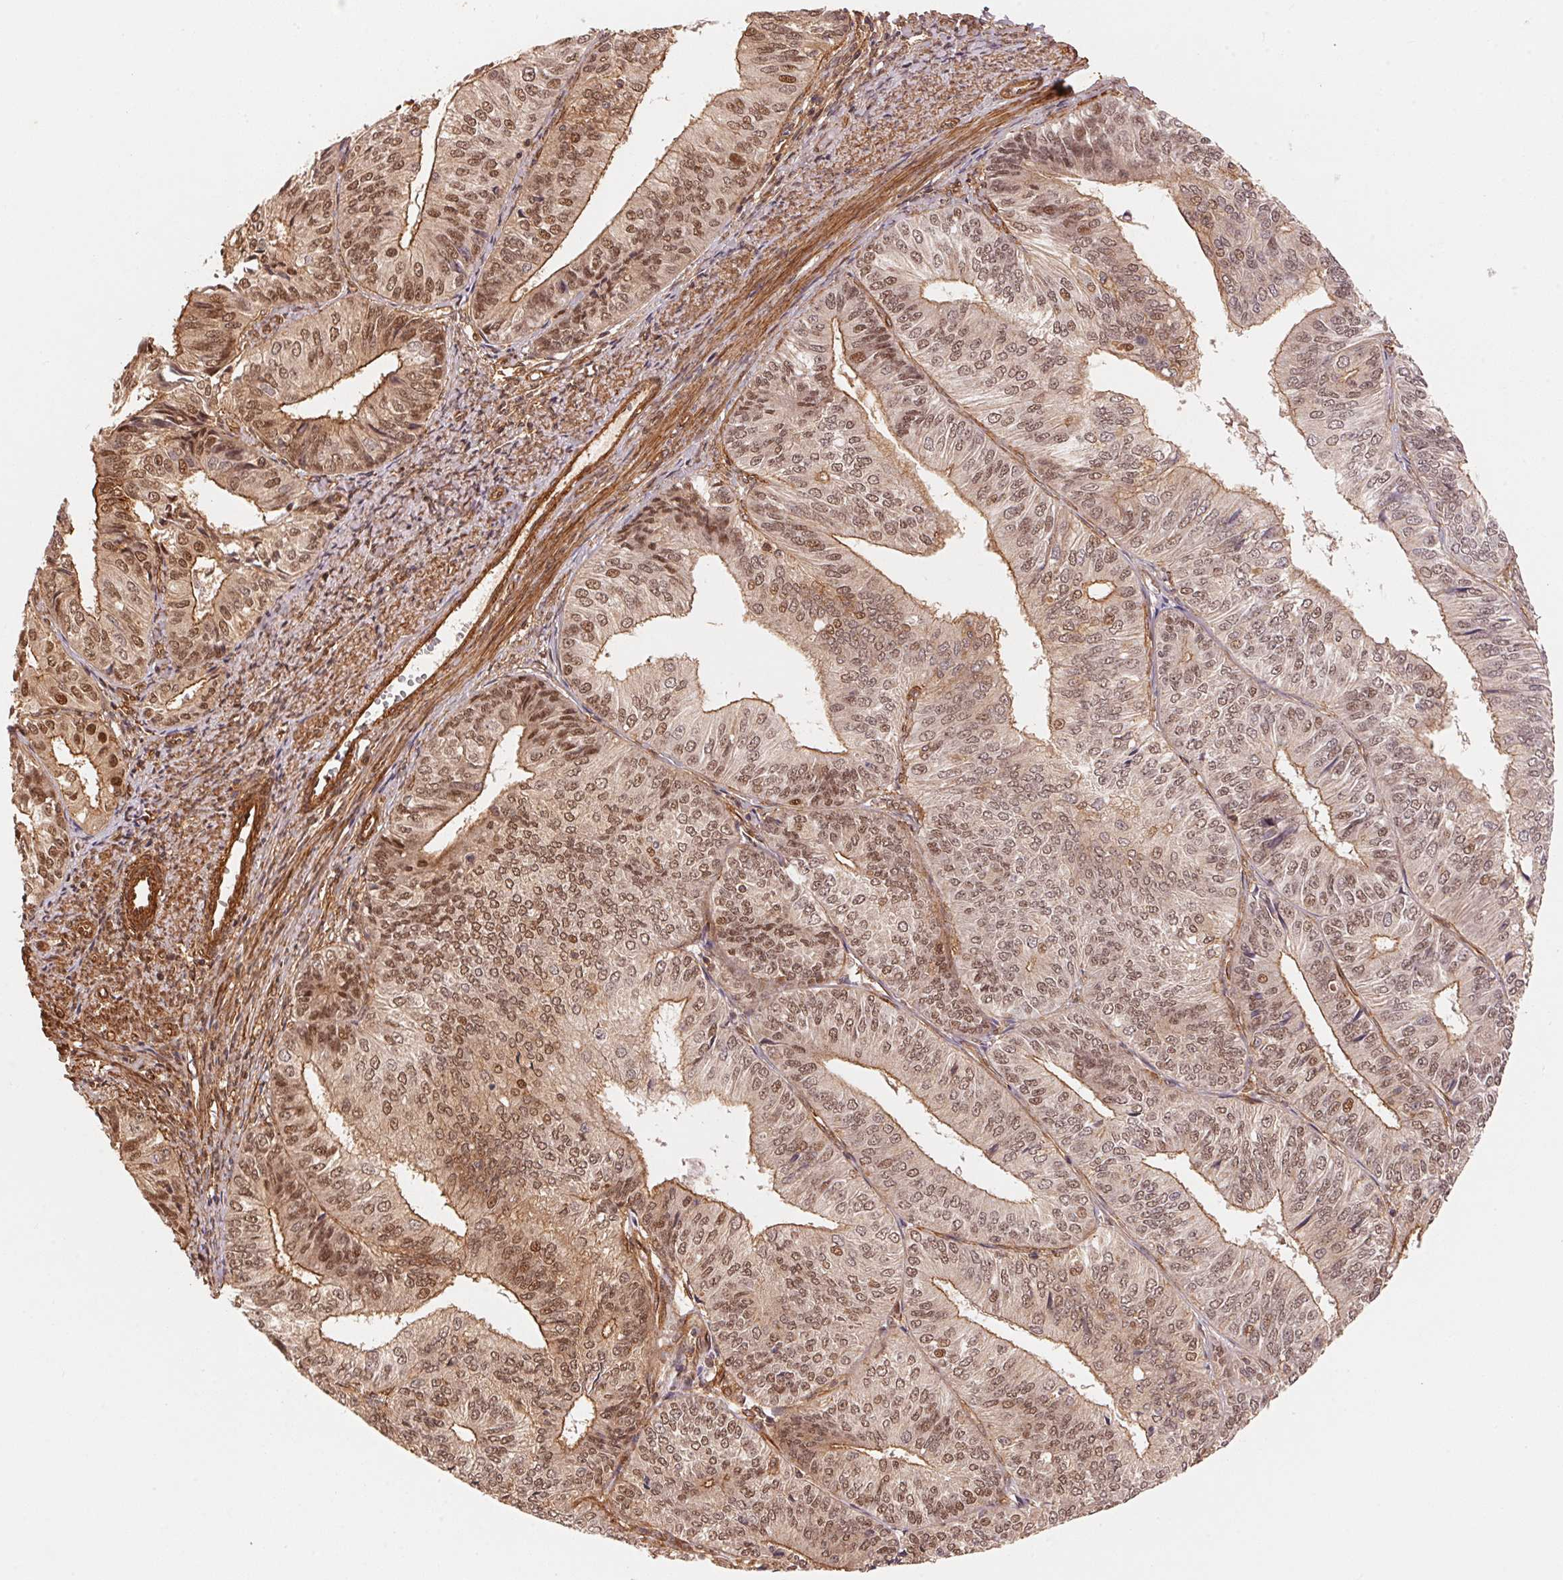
{"staining": {"intensity": "moderate", "quantity": ">75%", "location": "cytoplasmic/membranous,nuclear"}, "tissue": "endometrial cancer", "cell_type": "Tumor cells", "image_type": "cancer", "snomed": [{"axis": "morphology", "description": "Adenocarcinoma, NOS"}, {"axis": "topography", "description": "Endometrium"}], "caption": "Immunohistochemistry micrograph of neoplastic tissue: human adenocarcinoma (endometrial) stained using immunohistochemistry demonstrates medium levels of moderate protein expression localized specifically in the cytoplasmic/membranous and nuclear of tumor cells, appearing as a cytoplasmic/membranous and nuclear brown color.", "gene": "TNIP2", "patient": {"sex": "female", "age": 58}}